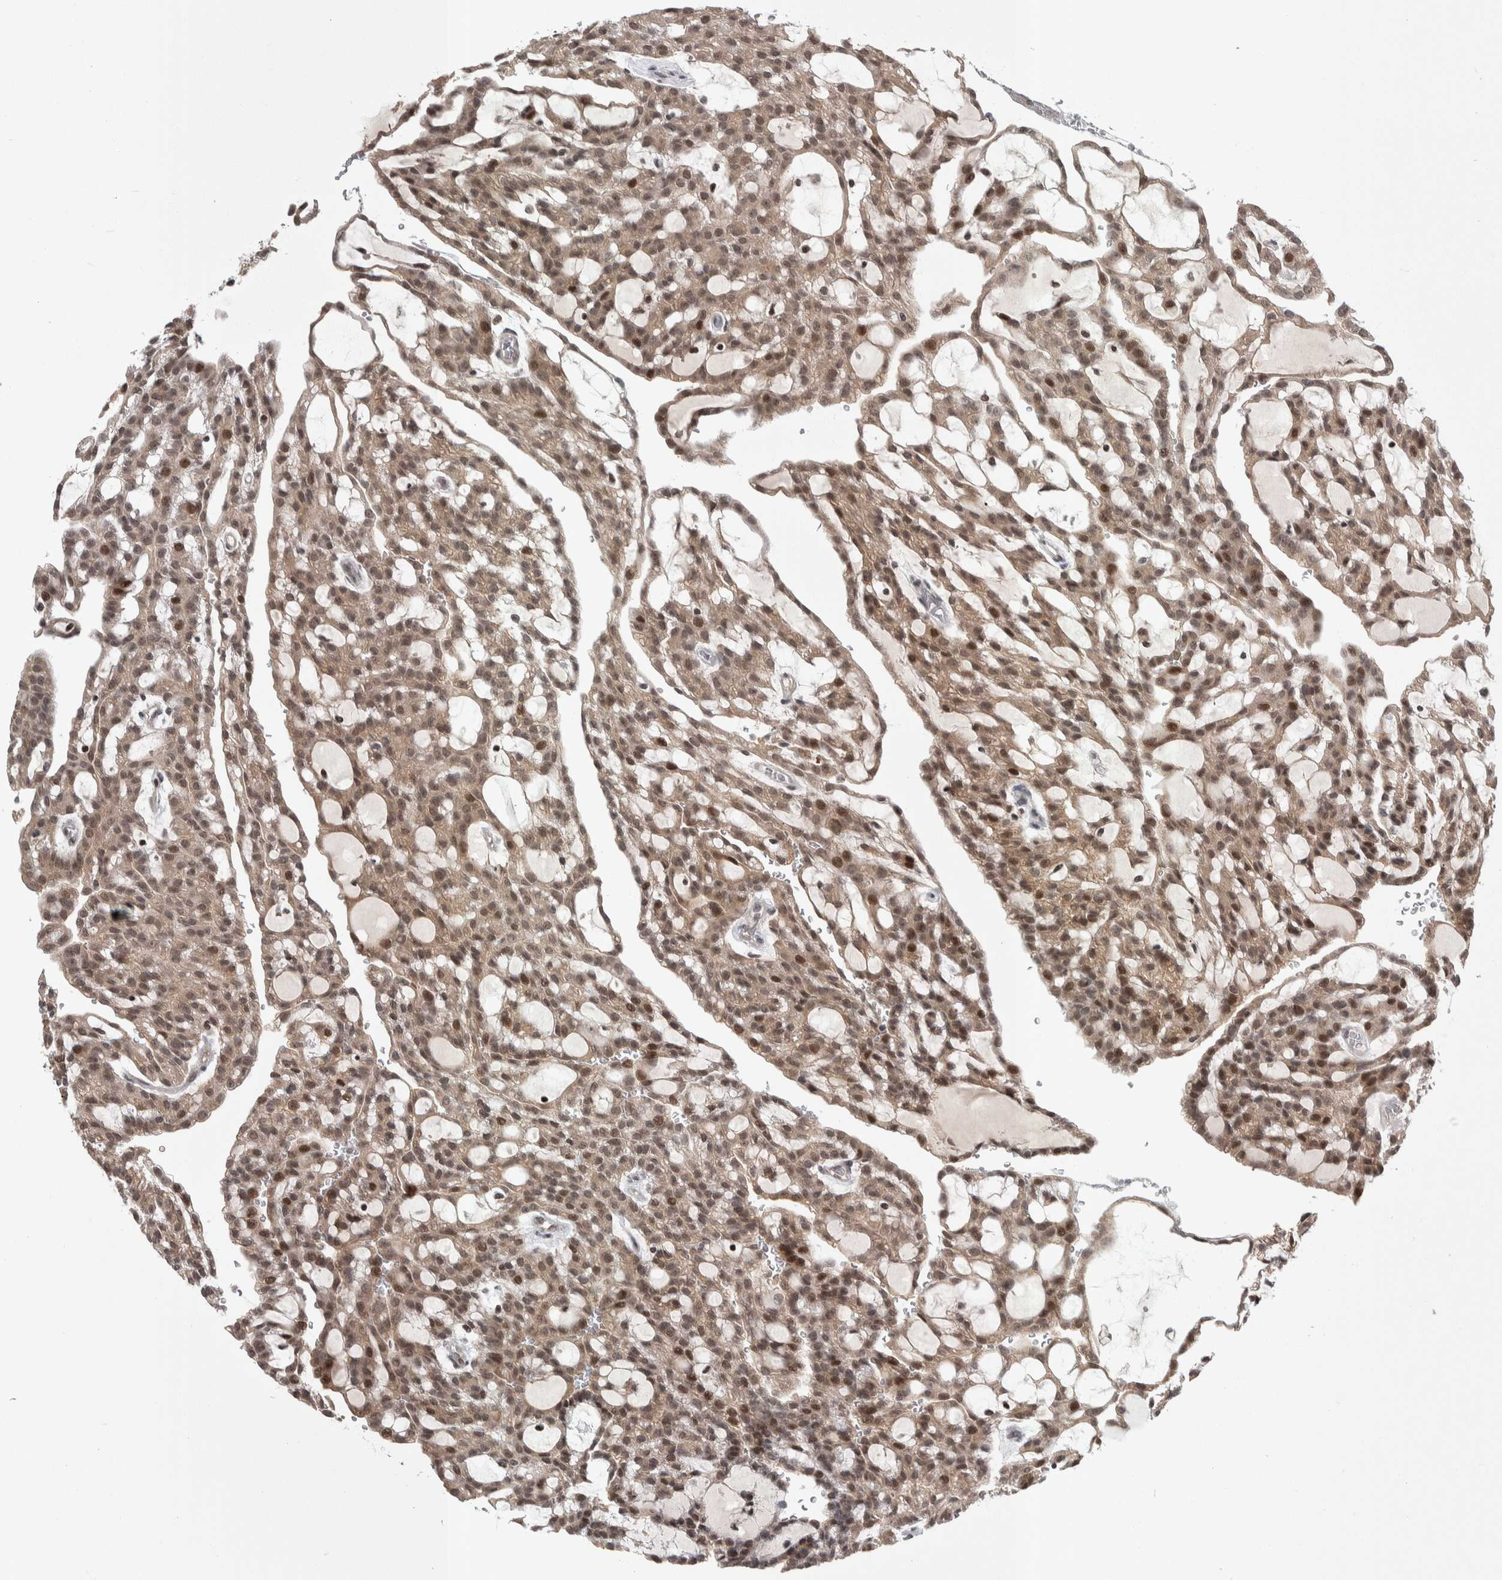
{"staining": {"intensity": "moderate", "quantity": ">75%", "location": "cytoplasmic/membranous,nuclear"}, "tissue": "renal cancer", "cell_type": "Tumor cells", "image_type": "cancer", "snomed": [{"axis": "morphology", "description": "Adenocarcinoma, NOS"}, {"axis": "topography", "description": "Kidney"}], "caption": "Immunohistochemical staining of renal cancer (adenocarcinoma) exhibits medium levels of moderate cytoplasmic/membranous and nuclear protein staining in approximately >75% of tumor cells.", "gene": "ZSCAN21", "patient": {"sex": "male", "age": 63}}